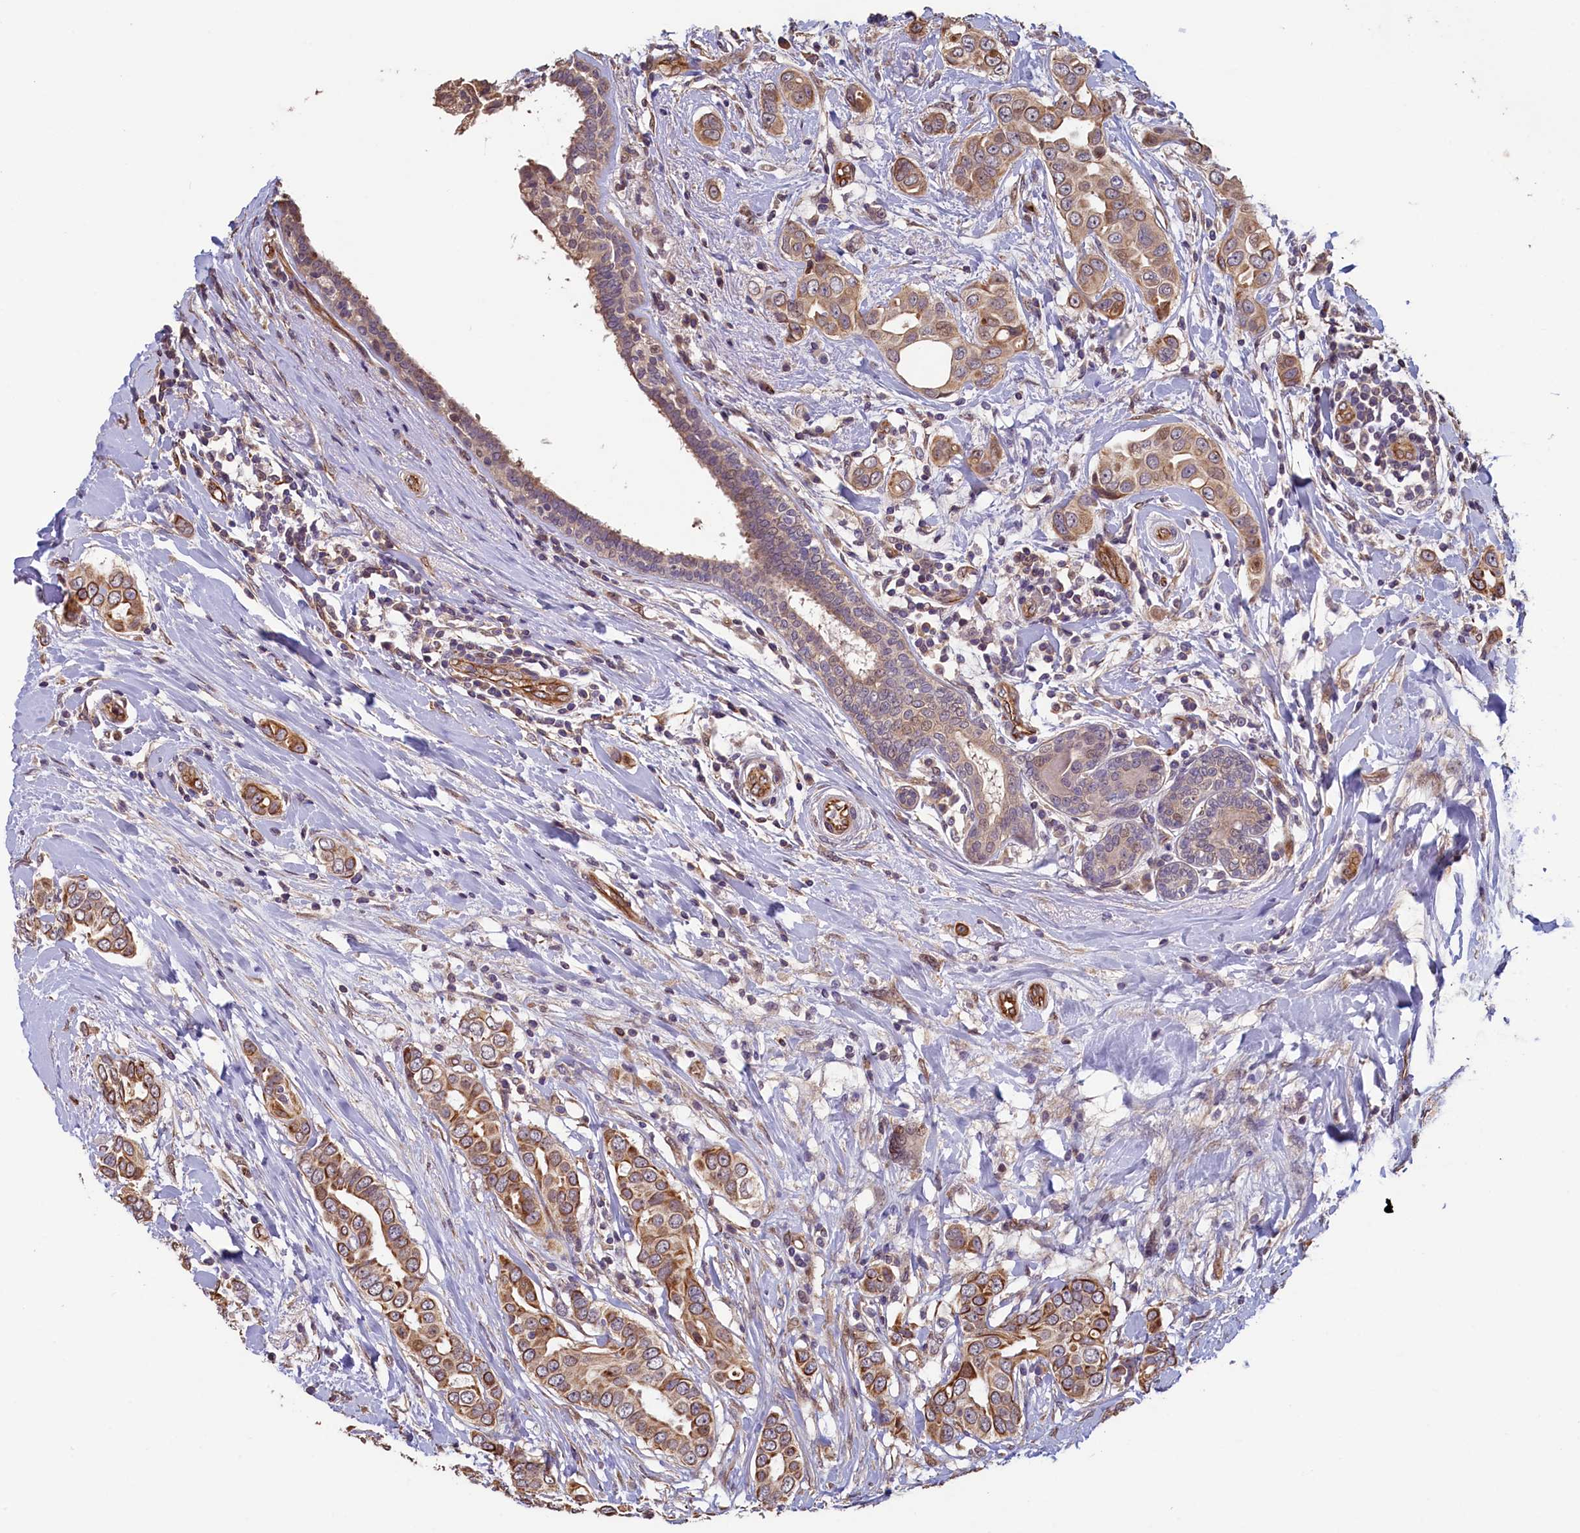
{"staining": {"intensity": "moderate", "quantity": ">75%", "location": "cytoplasmic/membranous"}, "tissue": "breast cancer", "cell_type": "Tumor cells", "image_type": "cancer", "snomed": [{"axis": "morphology", "description": "Lobular carcinoma"}, {"axis": "topography", "description": "Breast"}], "caption": "About >75% of tumor cells in breast lobular carcinoma display moderate cytoplasmic/membranous protein expression as visualized by brown immunohistochemical staining.", "gene": "ACSBG1", "patient": {"sex": "female", "age": 51}}